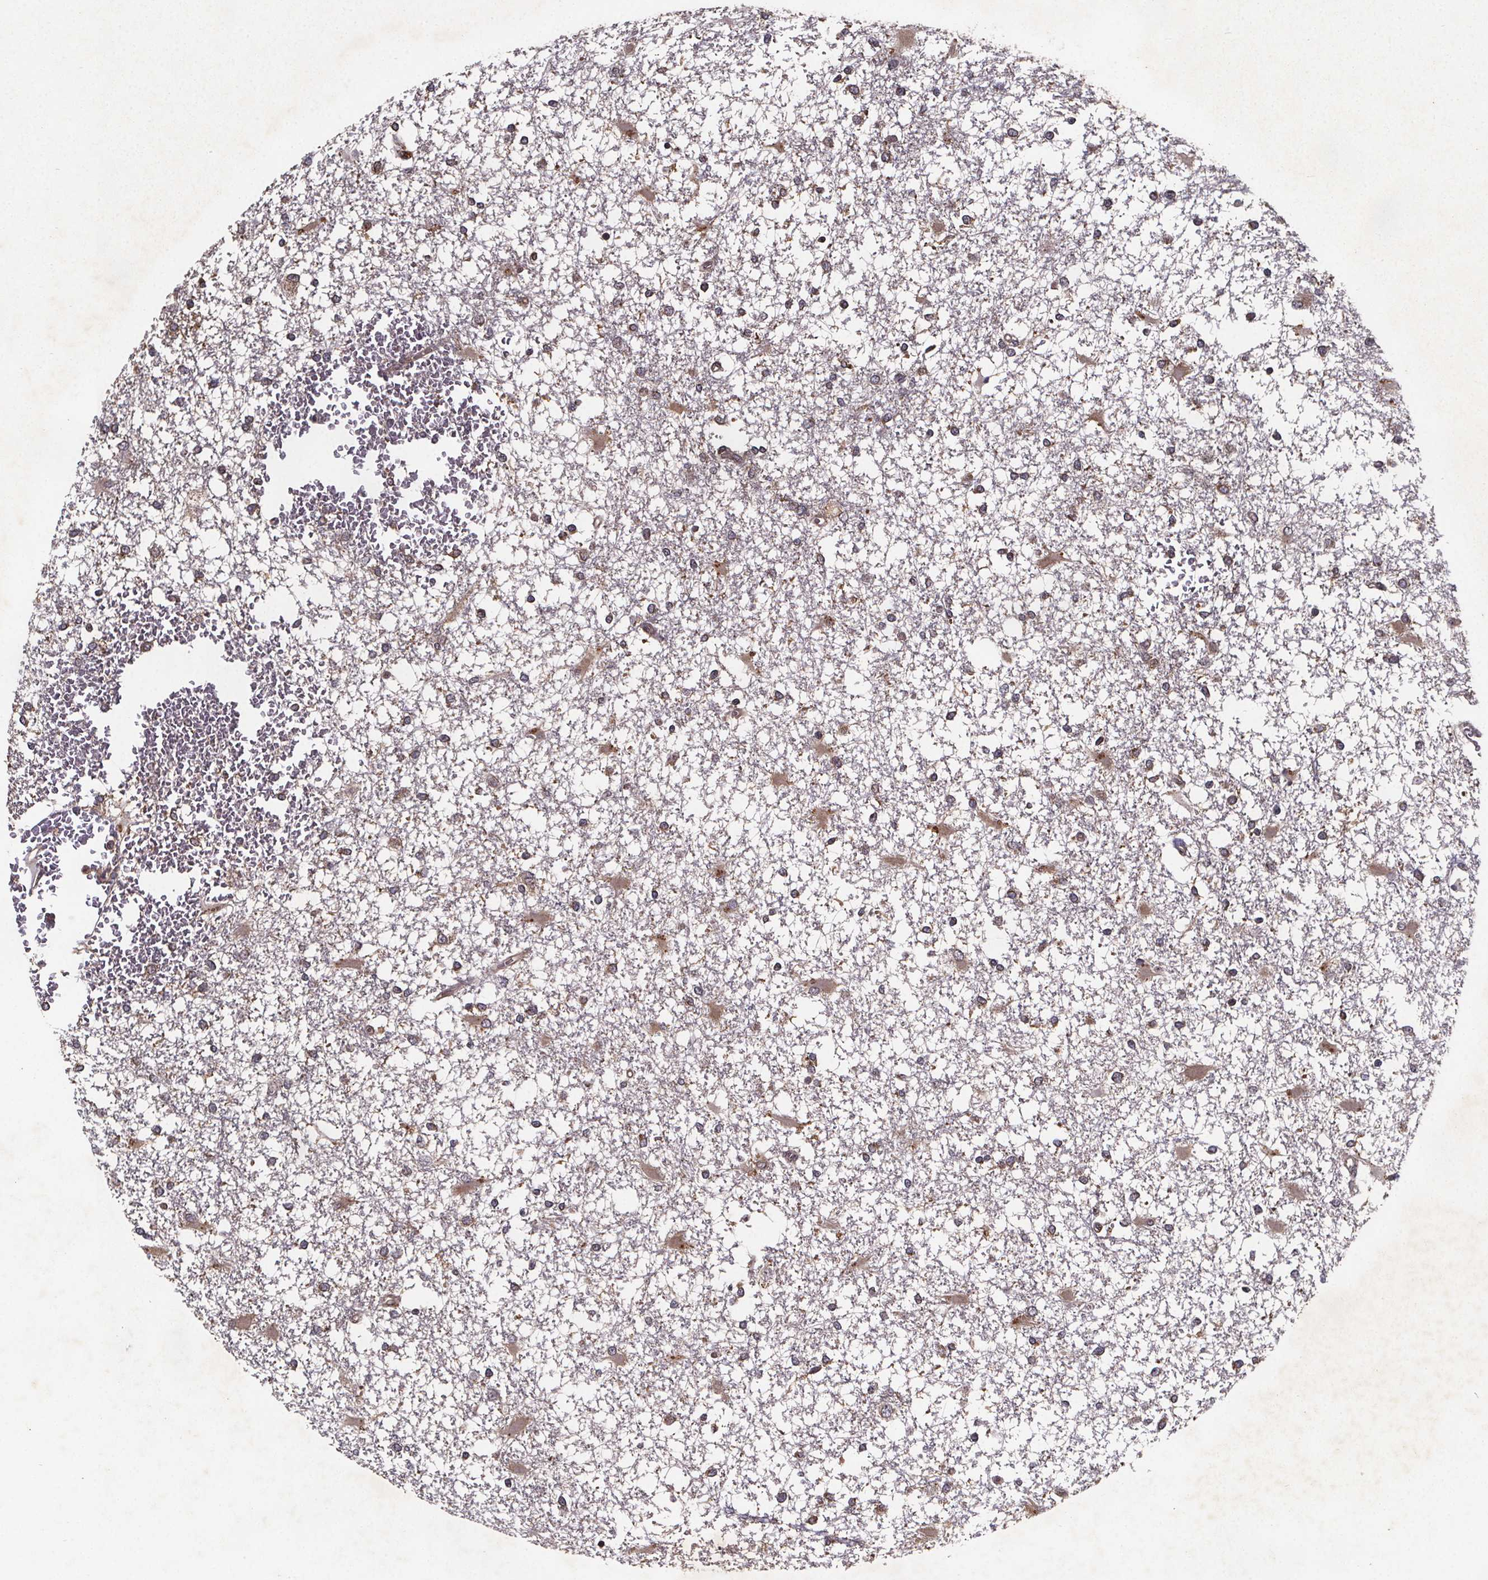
{"staining": {"intensity": "moderate", "quantity": "25%-75%", "location": "cytoplasmic/membranous"}, "tissue": "glioma", "cell_type": "Tumor cells", "image_type": "cancer", "snomed": [{"axis": "morphology", "description": "Glioma, malignant, High grade"}, {"axis": "topography", "description": "Cerebral cortex"}], "caption": "Immunohistochemical staining of glioma displays medium levels of moderate cytoplasmic/membranous positivity in approximately 25%-75% of tumor cells.", "gene": "PIERCE2", "patient": {"sex": "male", "age": 79}}